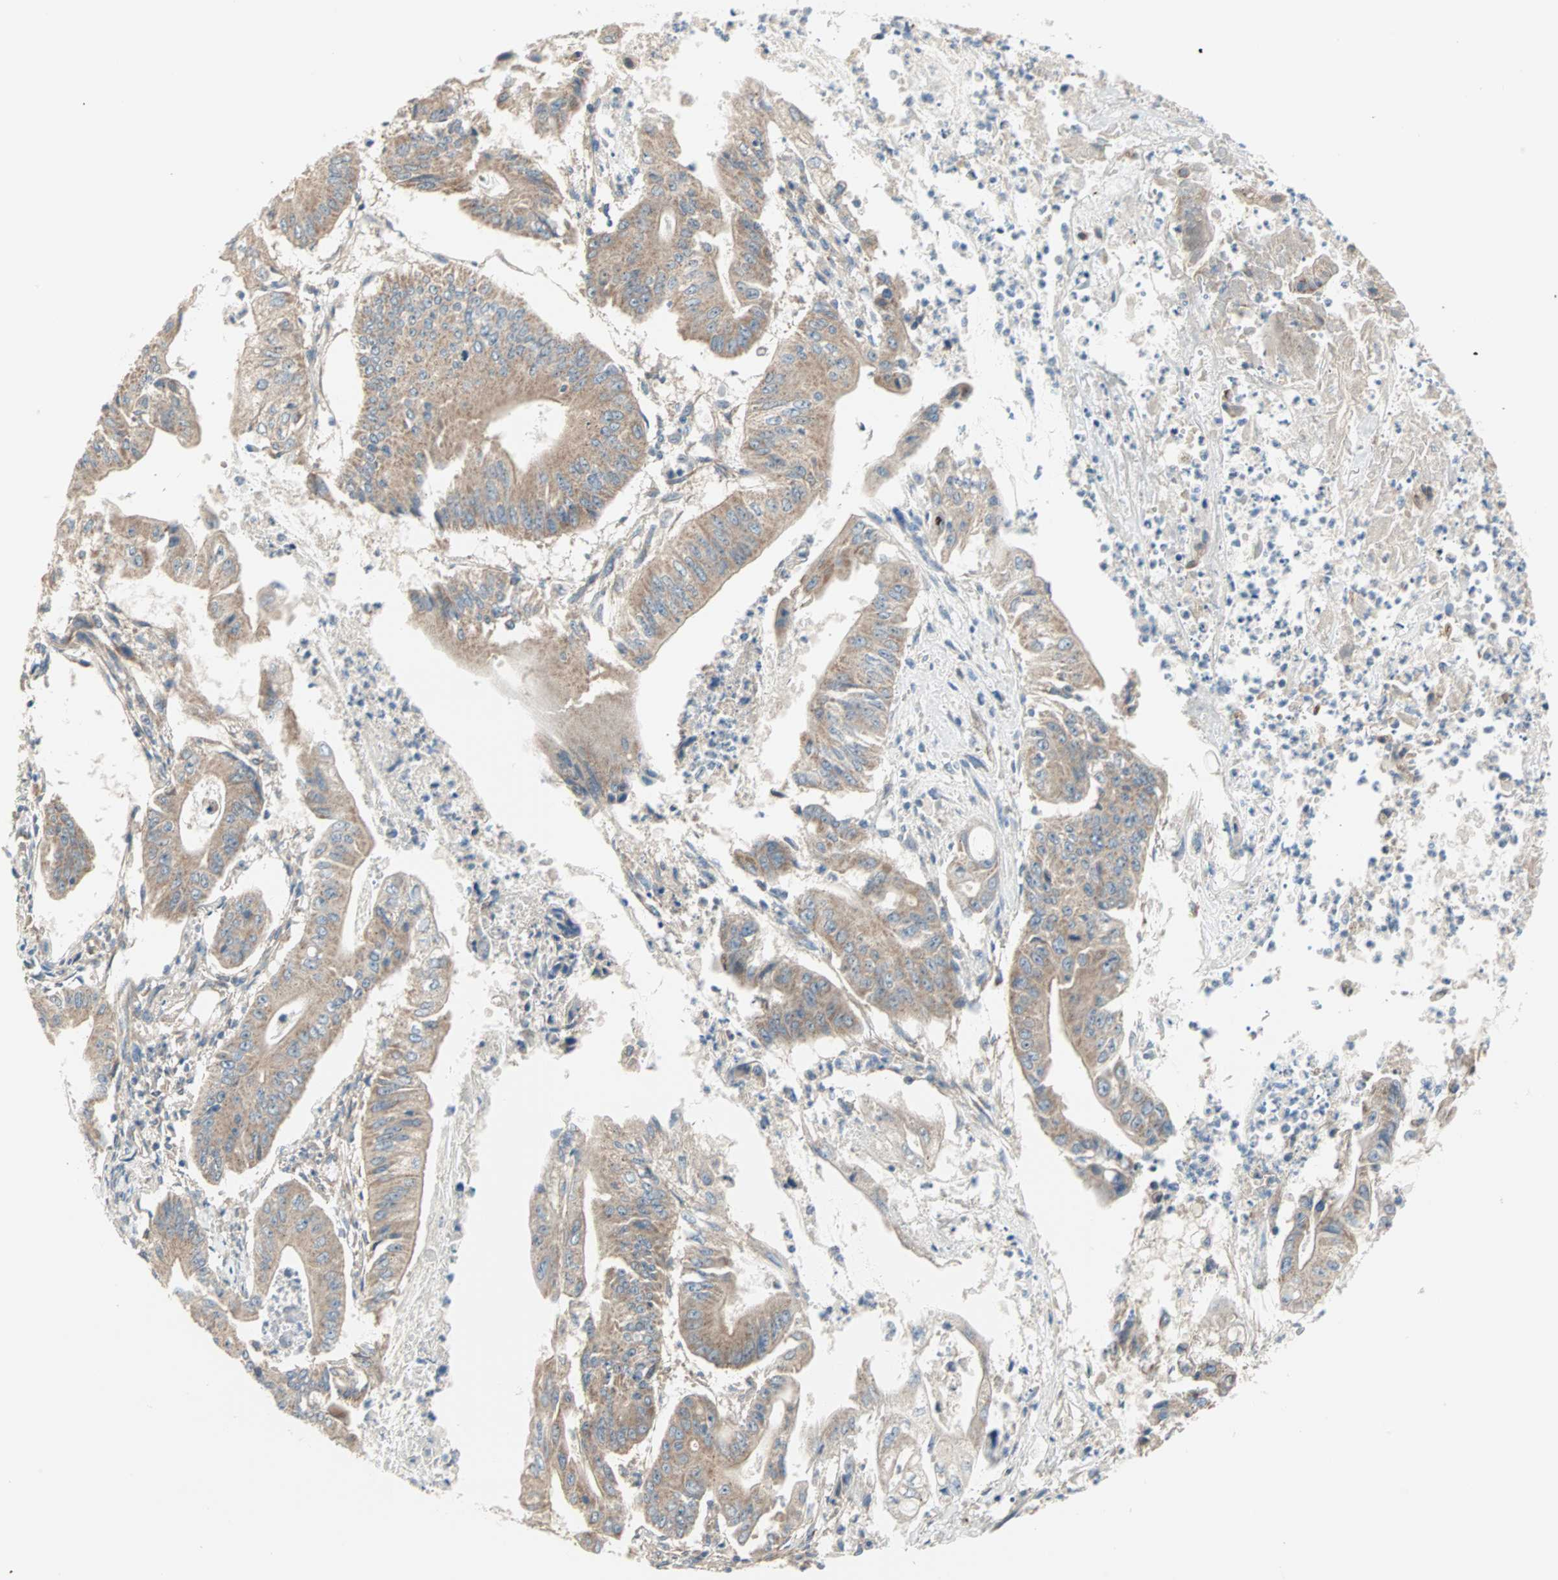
{"staining": {"intensity": "weak", "quantity": ">75%", "location": "cytoplasmic/membranous"}, "tissue": "pancreatic cancer", "cell_type": "Tumor cells", "image_type": "cancer", "snomed": [{"axis": "morphology", "description": "Normal tissue, NOS"}, {"axis": "topography", "description": "Lymph node"}], "caption": "A low amount of weak cytoplasmic/membranous expression is seen in approximately >75% of tumor cells in pancreatic cancer tissue. The staining was performed using DAB (3,3'-diaminobenzidine), with brown indicating positive protein expression. Nuclei are stained blue with hematoxylin.", "gene": "PDE8A", "patient": {"sex": "male", "age": 62}}